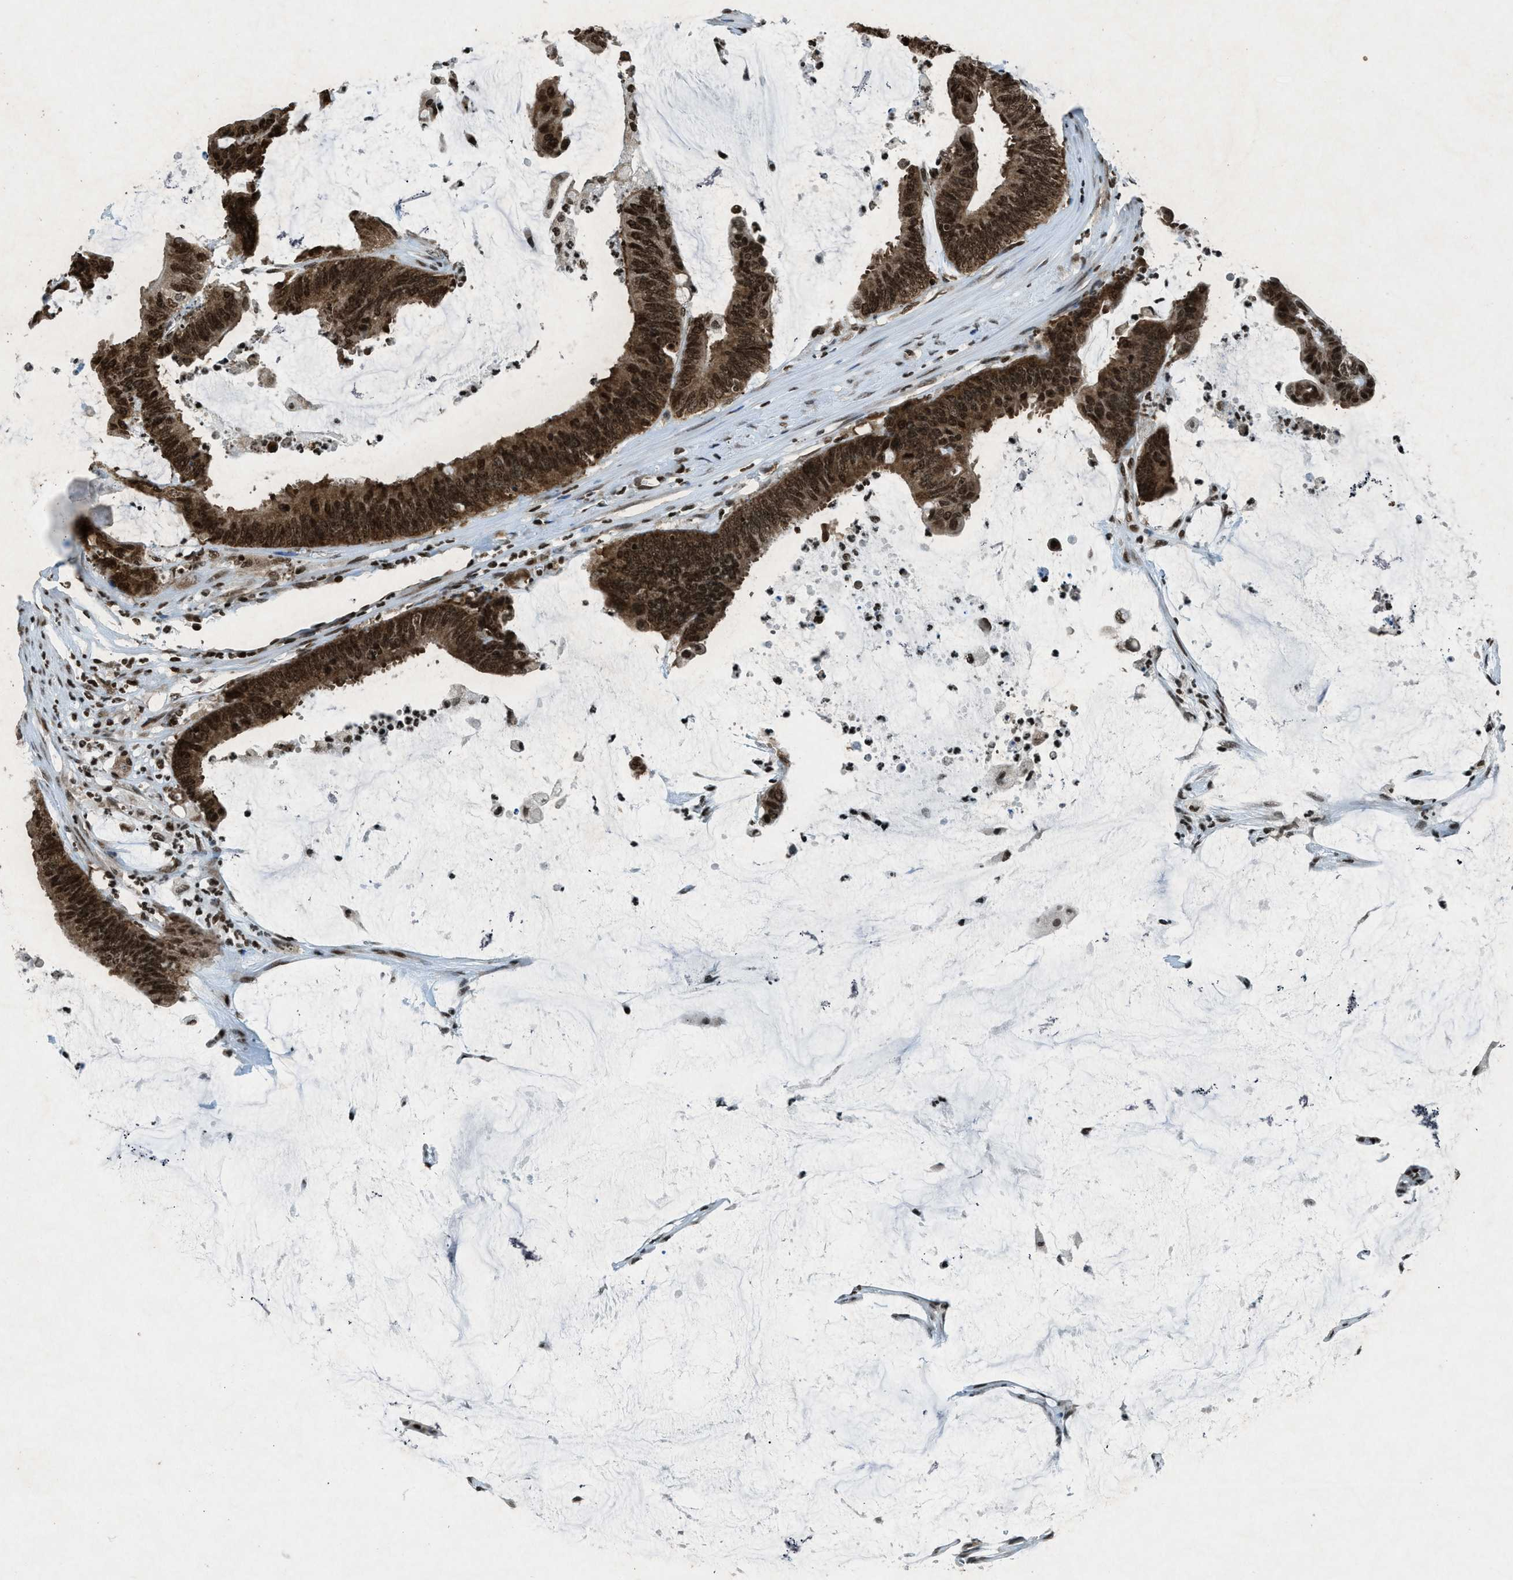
{"staining": {"intensity": "strong", "quantity": ">75%", "location": "cytoplasmic/membranous,nuclear"}, "tissue": "colorectal cancer", "cell_type": "Tumor cells", "image_type": "cancer", "snomed": [{"axis": "morphology", "description": "Adenocarcinoma, NOS"}, {"axis": "topography", "description": "Rectum"}], "caption": "DAB immunohistochemical staining of human adenocarcinoma (colorectal) reveals strong cytoplasmic/membranous and nuclear protein expression in about >75% of tumor cells. (Brightfield microscopy of DAB IHC at high magnification).", "gene": "NXF1", "patient": {"sex": "female", "age": 66}}